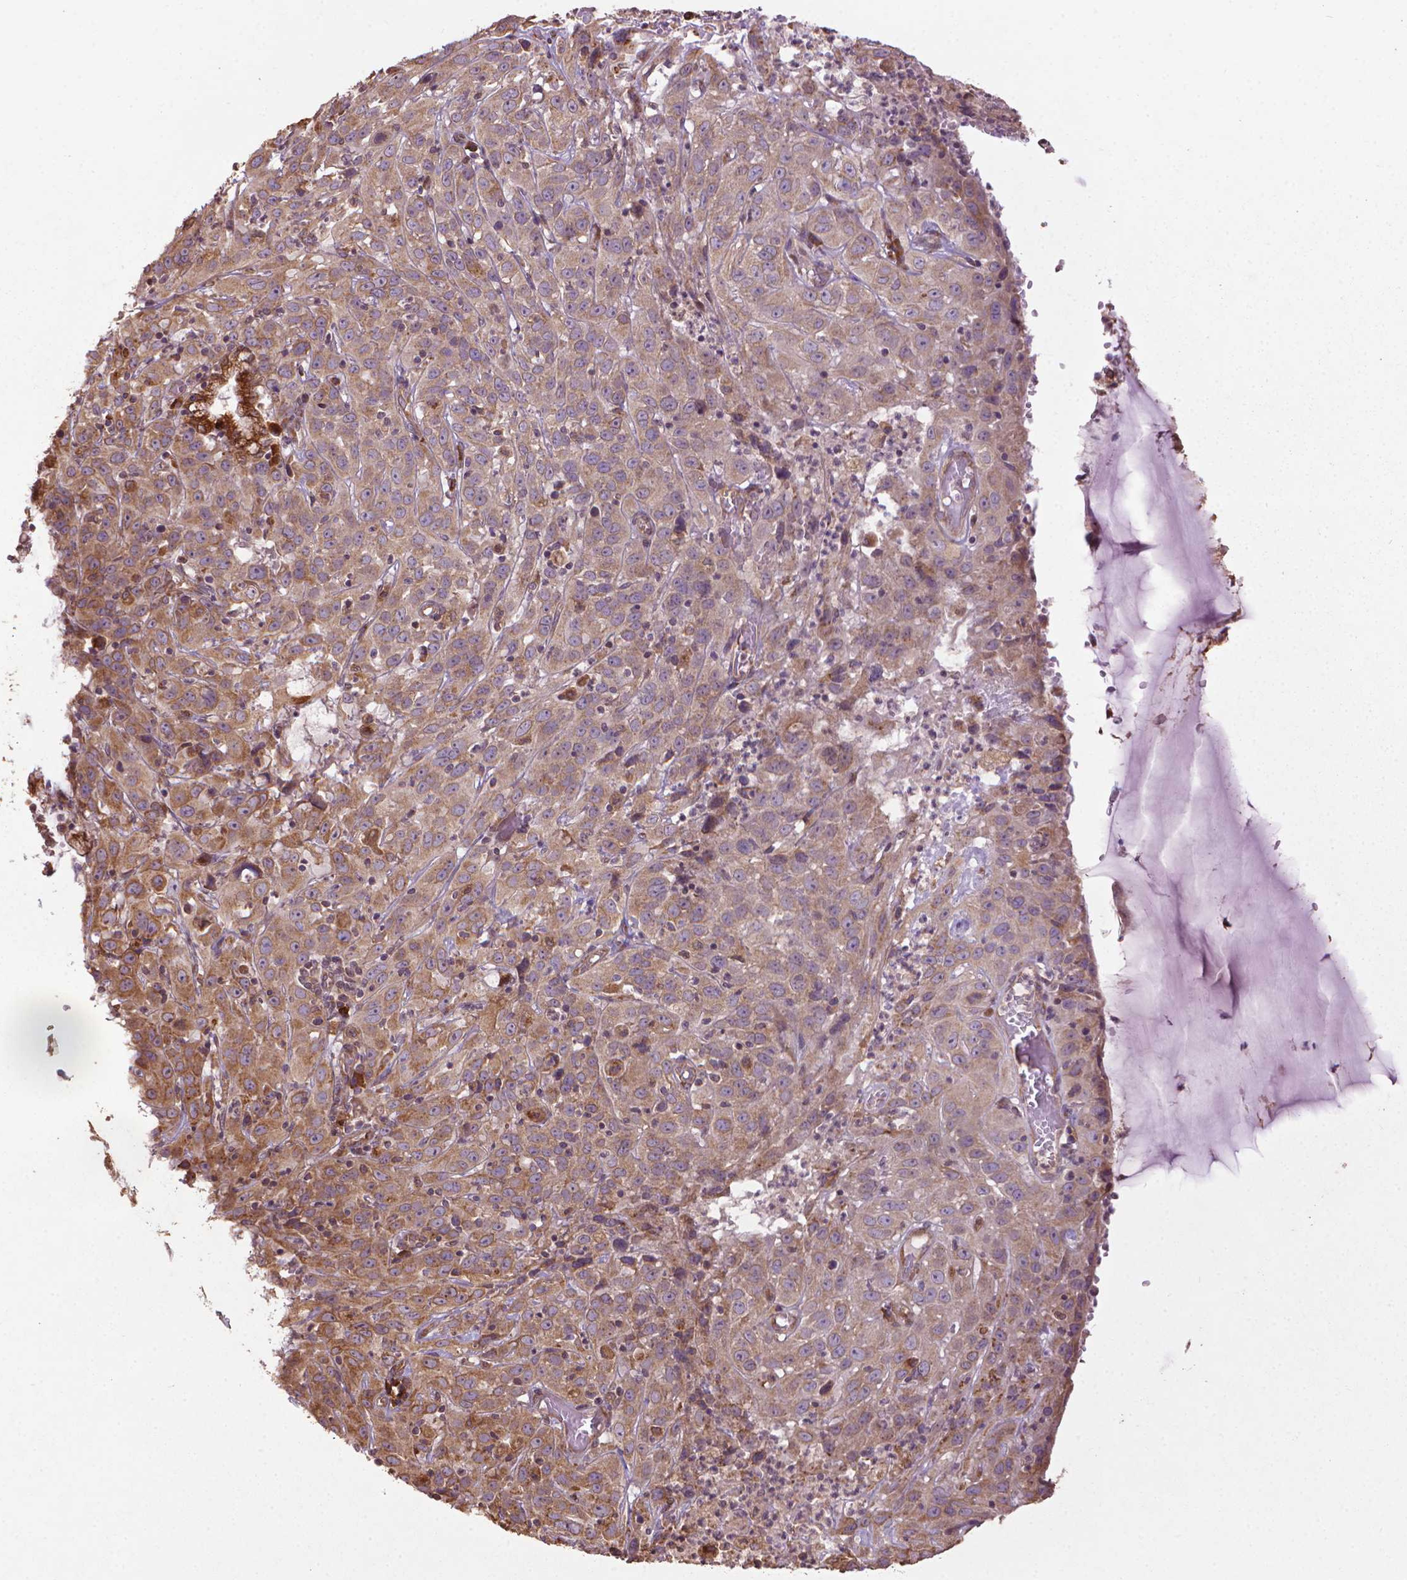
{"staining": {"intensity": "weak", "quantity": ">75%", "location": "cytoplasmic/membranous"}, "tissue": "cervical cancer", "cell_type": "Tumor cells", "image_type": "cancer", "snomed": [{"axis": "morphology", "description": "Squamous cell carcinoma, NOS"}, {"axis": "topography", "description": "Cervix"}], "caption": "IHC micrograph of human cervical cancer (squamous cell carcinoma) stained for a protein (brown), which shows low levels of weak cytoplasmic/membranous expression in approximately >75% of tumor cells.", "gene": "GAS1", "patient": {"sex": "female", "age": 32}}